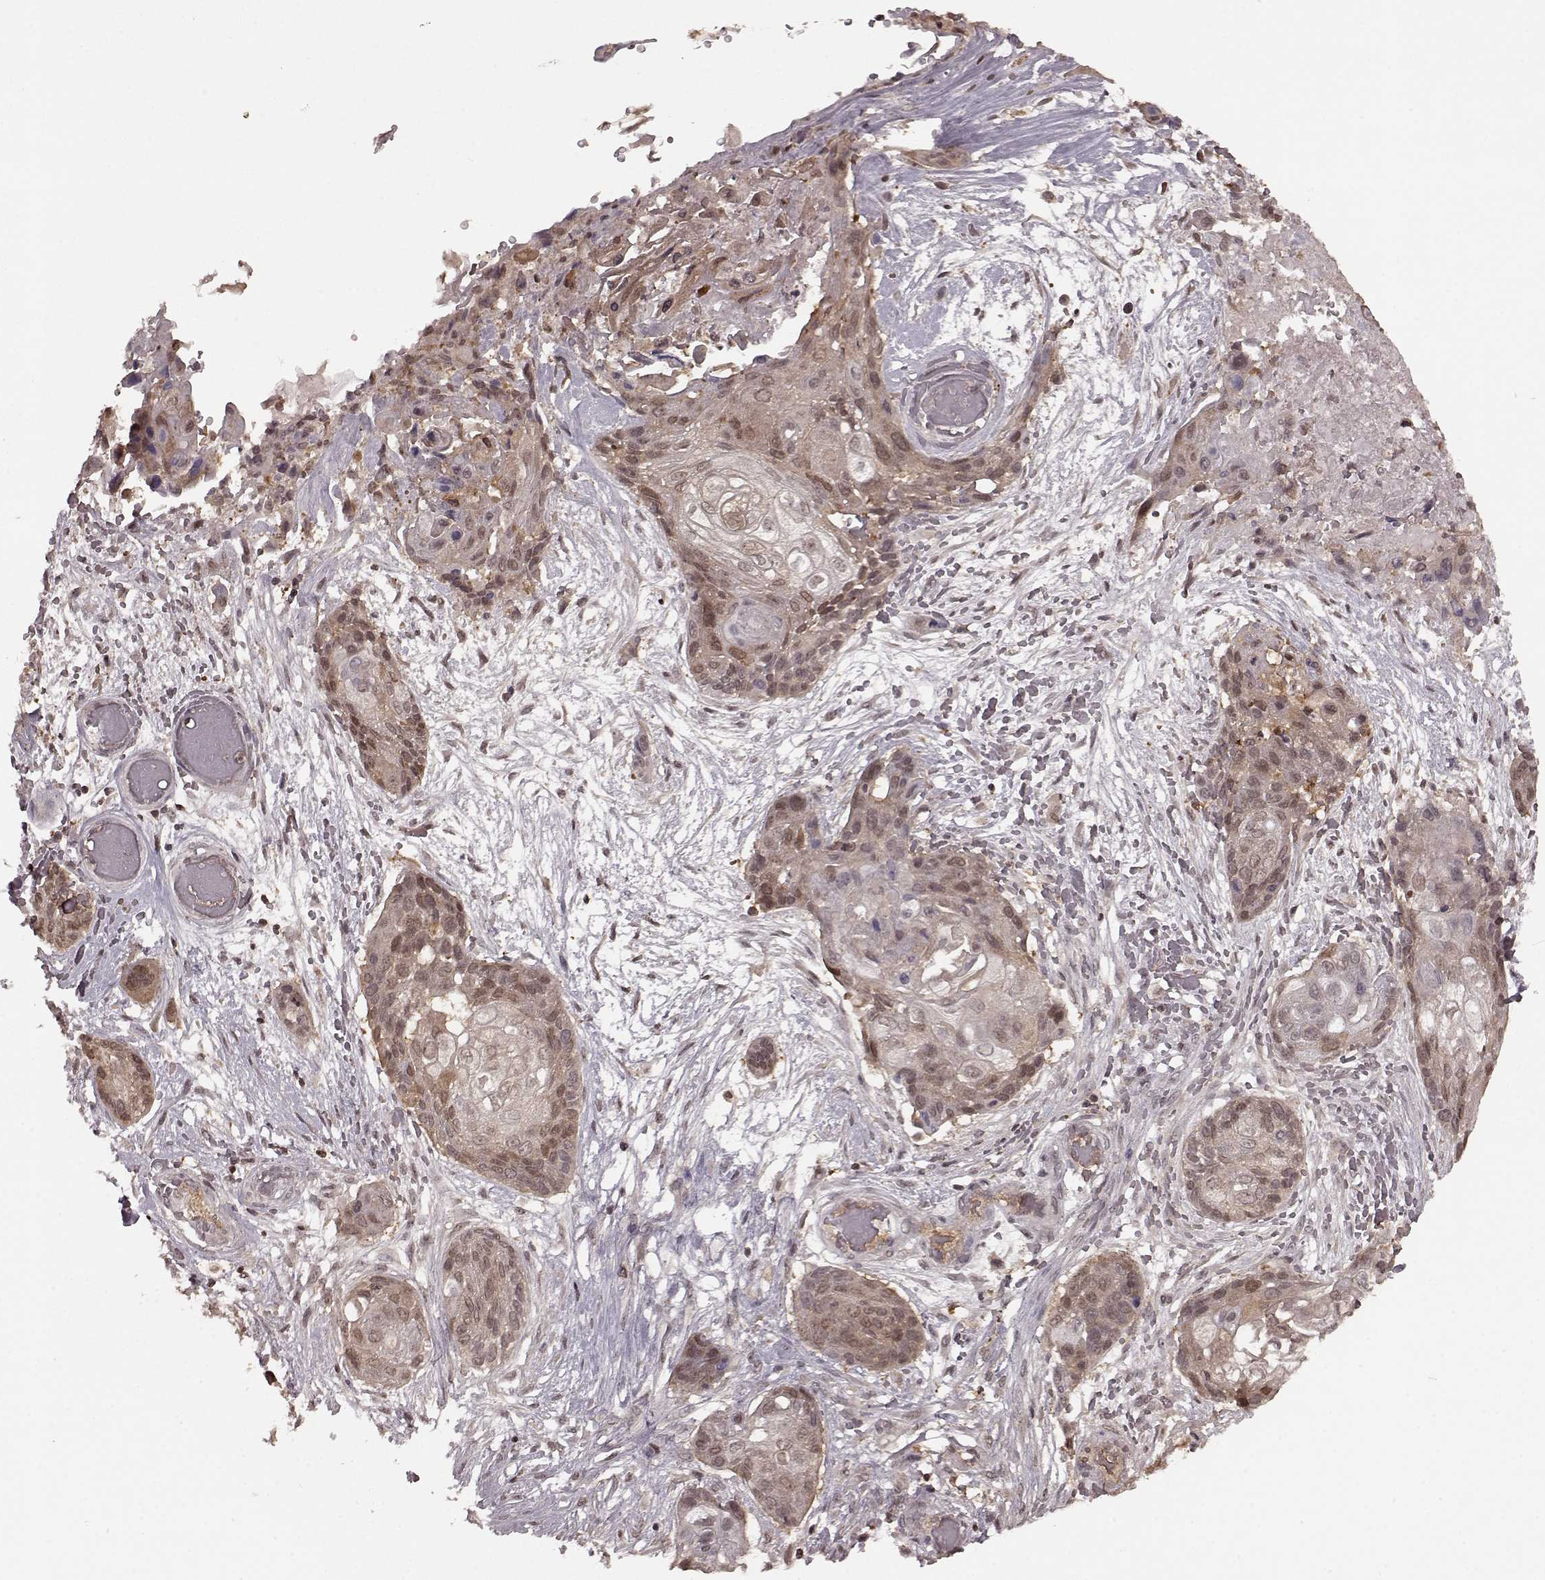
{"staining": {"intensity": "weak", "quantity": ">75%", "location": "cytoplasmic/membranous,nuclear"}, "tissue": "lung cancer", "cell_type": "Tumor cells", "image_type": "cancer", "snomed": [{"axis": "morphology", "description": "Squamous cell carcinoma, NOS"}, {"axis": "topography", "description": "Lung"}], "caption": "Immunohistochemical staining of human lung cancer (squamous cell carcinoma) exhibits weak cytoplasmic/membranous and nuclear protein staining in approximately >75% of tumor cells.", "gene": "GSS", "patient": {"sex": "male", "age": 69}}